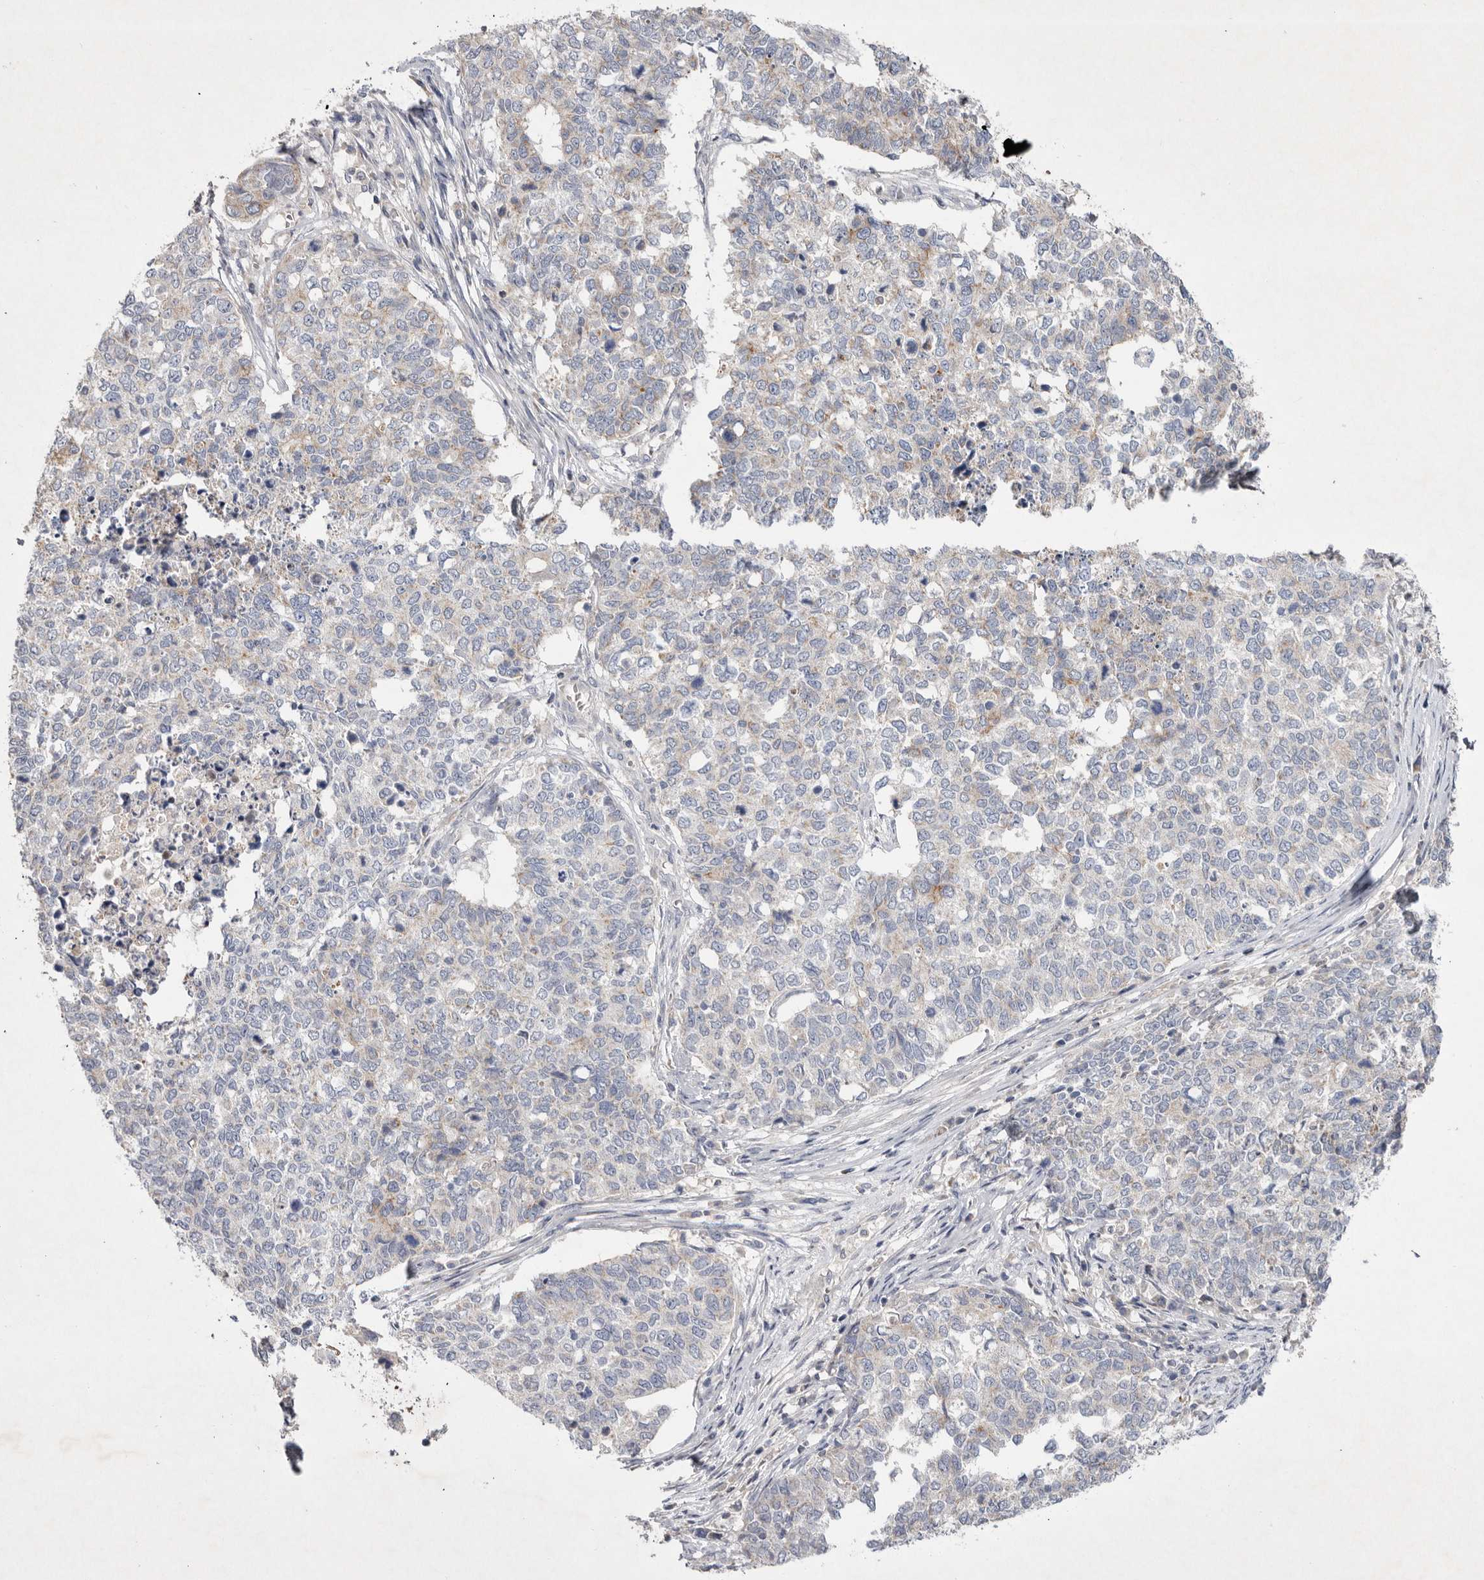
{"staining": {"intensity": "negative", "quantity": "none", "location": "none"}, "tissue": "cervical cancer", "cell_type": "Tumor cells", "image_type": "cancer", "snomed": [{"axis": "morphology", "description": "Squamous cell carcinoma, NOS"}, {"axis": "topography", "description": "Cervix"}], "caption": "This is a image of immunohistochemistry staining of squamous cell carcinoma (cervical), which shows no positivity in tumor cells. (Brightfield microscopy of DAB IHC at high magnification).", "gene": "TNFSF14", "patient": {"sex": "female", "age": 63}}